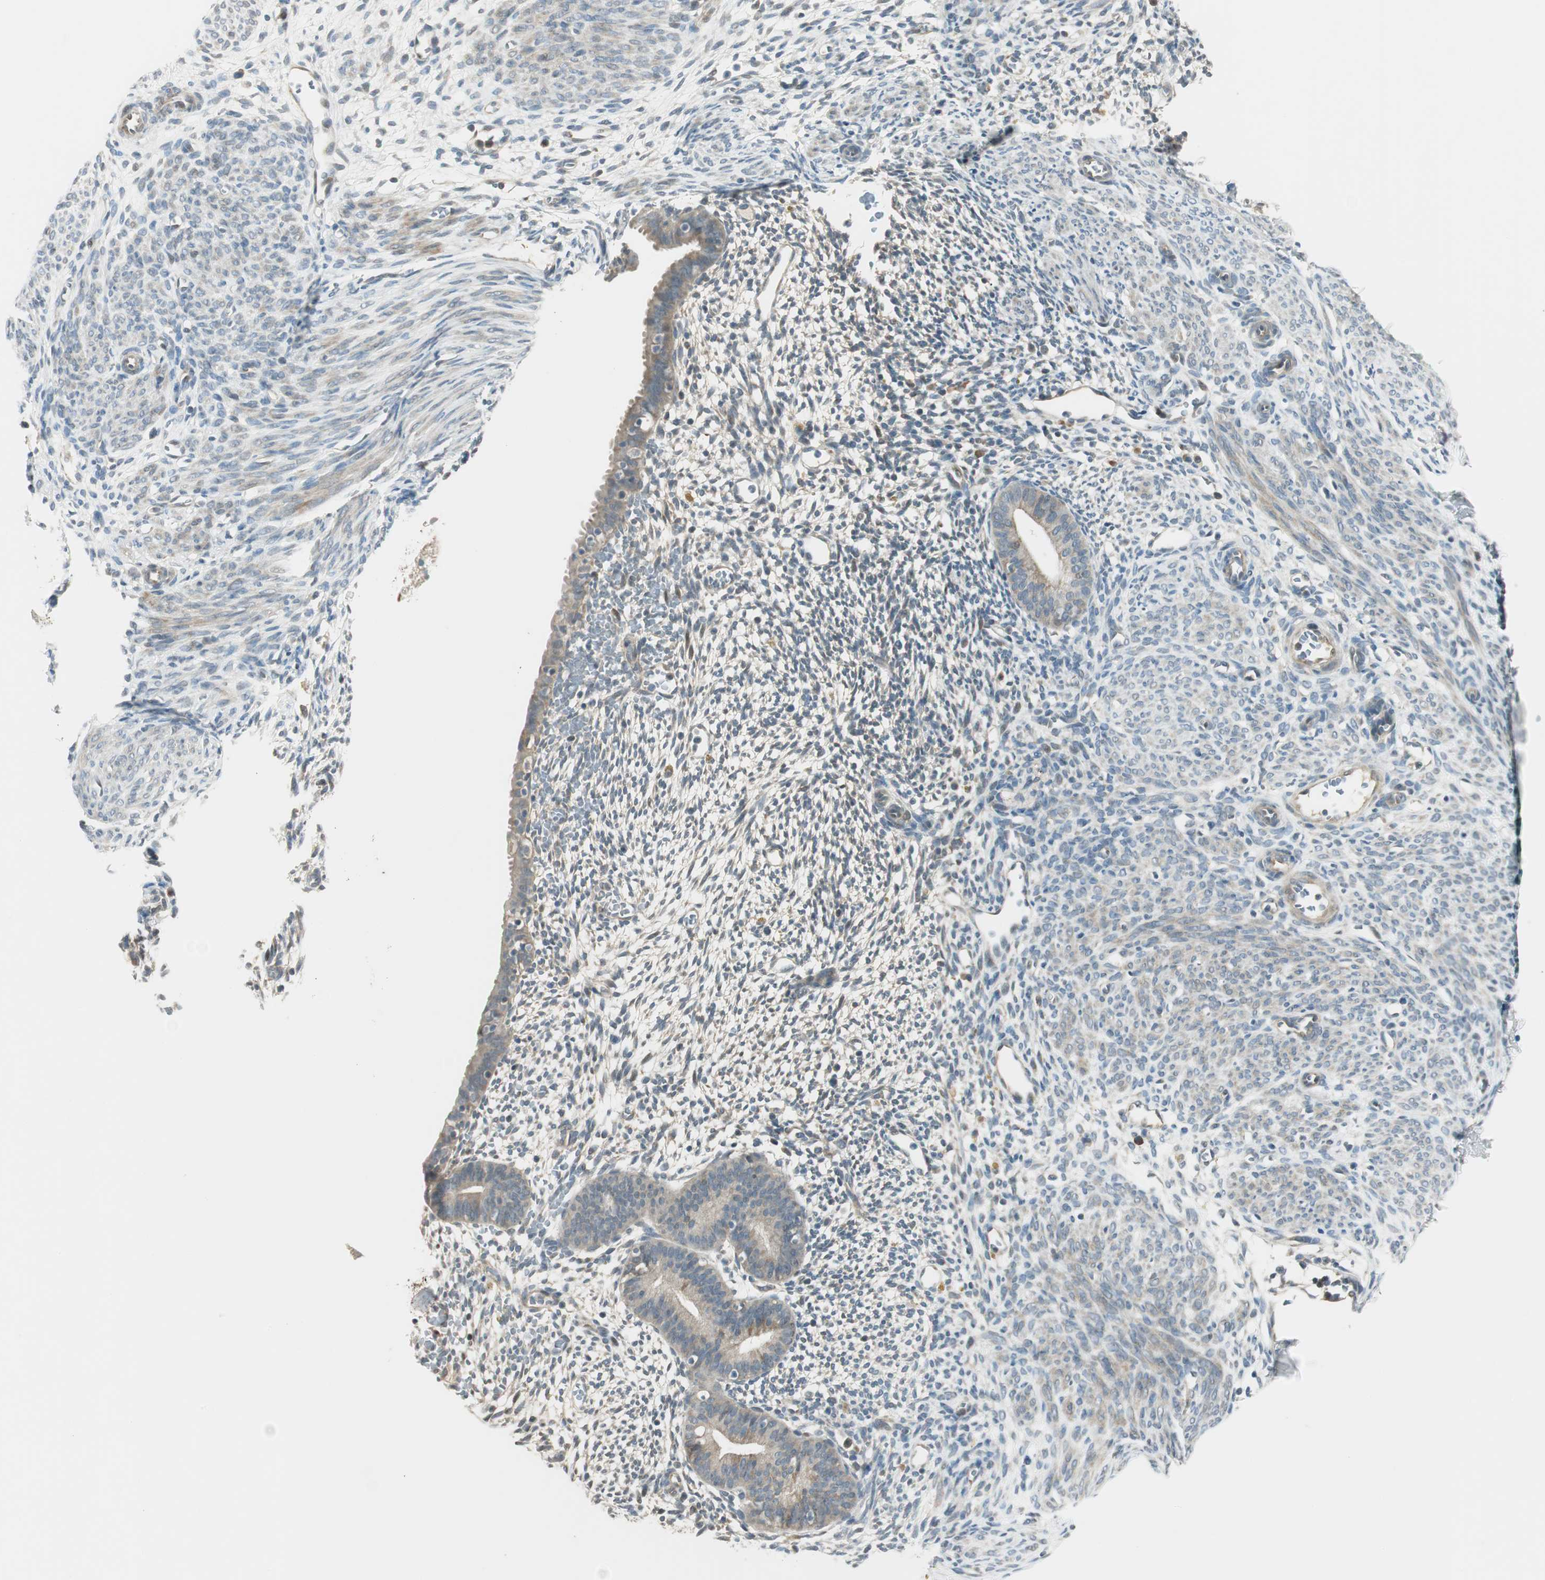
{"staining": {"intensity": "negative", "quantity": "none", "location": "none"}, "tissue": "endometrium", "cell_type": "Cells in endometrial stroma", "image_type": "normal", "snomed": [{"axis": "morphology", "description": "Normal tissue, NOS"}, {"axis": "morphology", "description": "Atrophy, NOS"}, {"axis": "topography", "description": "Uterus"}, {"axis": "topography", "description": "Endometrium"}], "caption": "Image shows no significant protein staining in cells in endometrial stroma of normal endometrium. (Stains: DAB (3,3'-diaminobenzidine) immunohistochemistry (IHC) with hematoxylin counter stain, Microscopy: brightfield microscopy at high magnification).", "gene": "PCDHB15", "patient": {"sex": "female", "age": 68}}